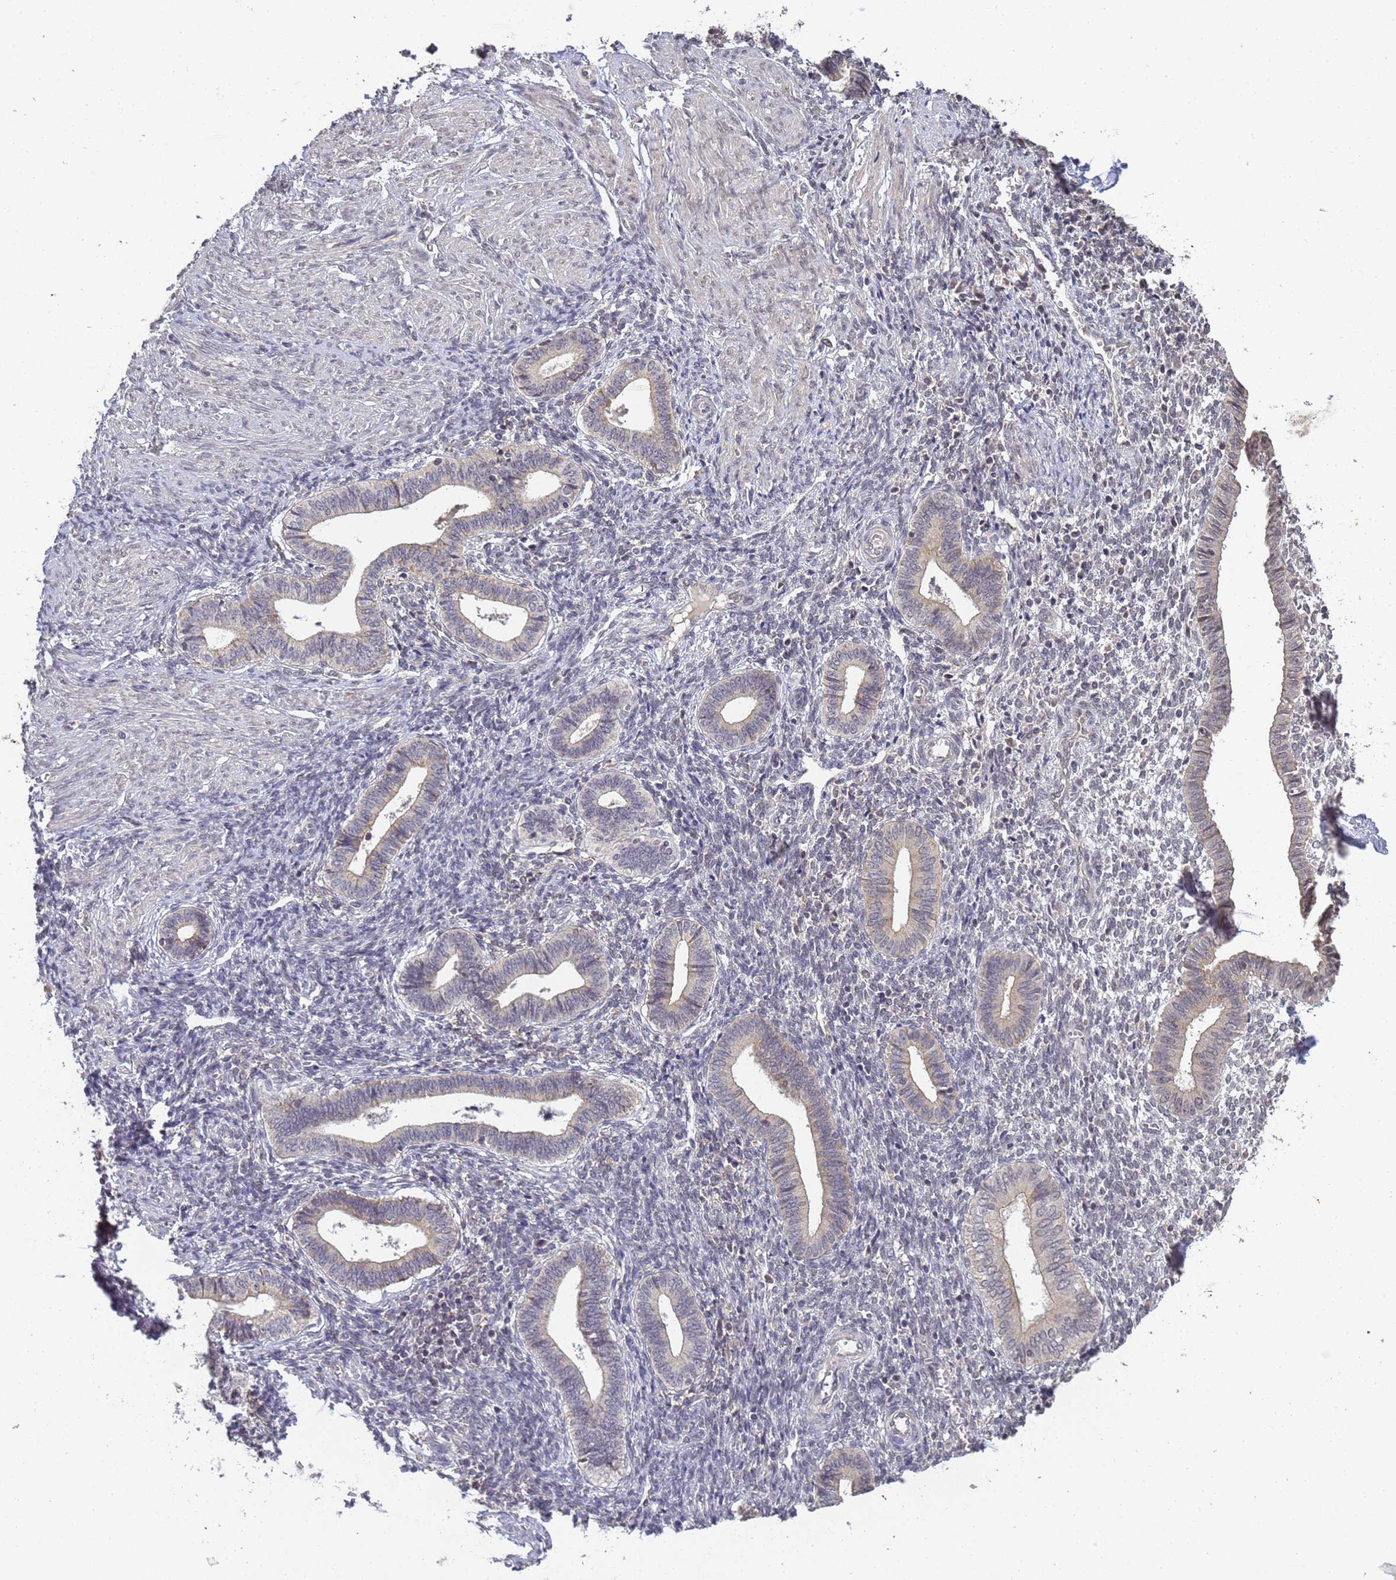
{"staining": {"intensity": "negative", "quantity": "none", "location": "none"}, "tissue": "endometrium", "cell_type": "Cells in endometrial stroma", "image_type": "normal", "snomed": [{"axis": "morphology", "description": "Normal tissue, NOS"}, {"axis": "topography", "description": "Endometrium"}], "caption": "Immunohistochemical staining of normal endometrium shows no significant expression in cells in endometrial stroma. Nuclei are stained in blue.", "gene": "MYL7", "patient": {"sex": "female", "age": 44}}